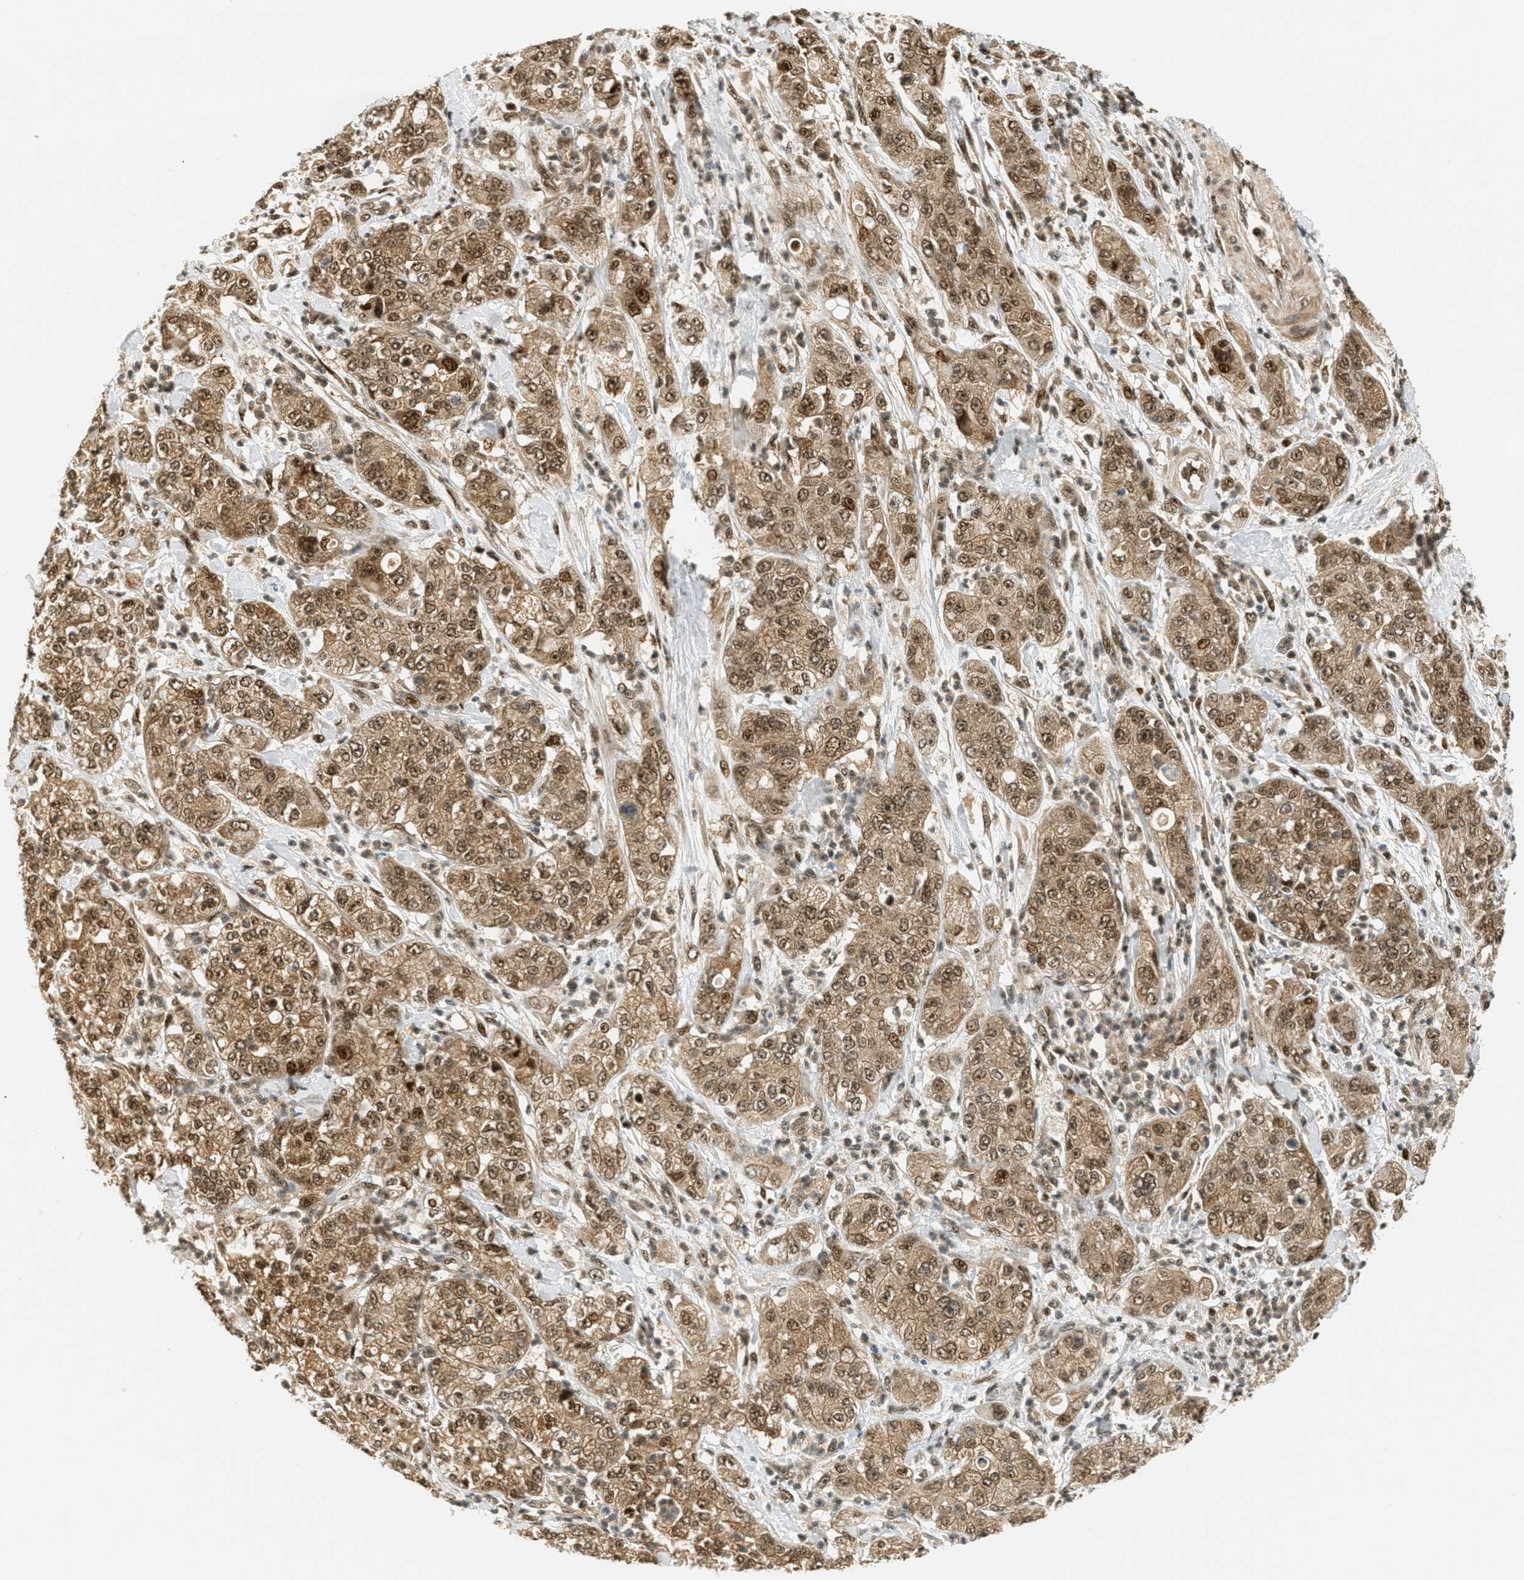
{"staining": {"intensity": "moderate", "quantity": ">75%", "location": "cytoplasmic/membranous,nuclear"}, "tissue": "pancreatic cancer", "cell_type": "Tumor cells", "image_type": "cancer", "snomed": [{"axis": "morphology", "description": "Adenocarcinoma, NOS"}, {"axis": "topography", "description": "Pancreas"}], "caption": "The photomicrograph shows staining of adenocarcinoma (pancreatic), revealing moderate cytoplasmic/membranous and nuclear protein staining (brown color) within tumor cells.", "gene": "FOXM1", "patient": {"sex": "female", "age": 78}}